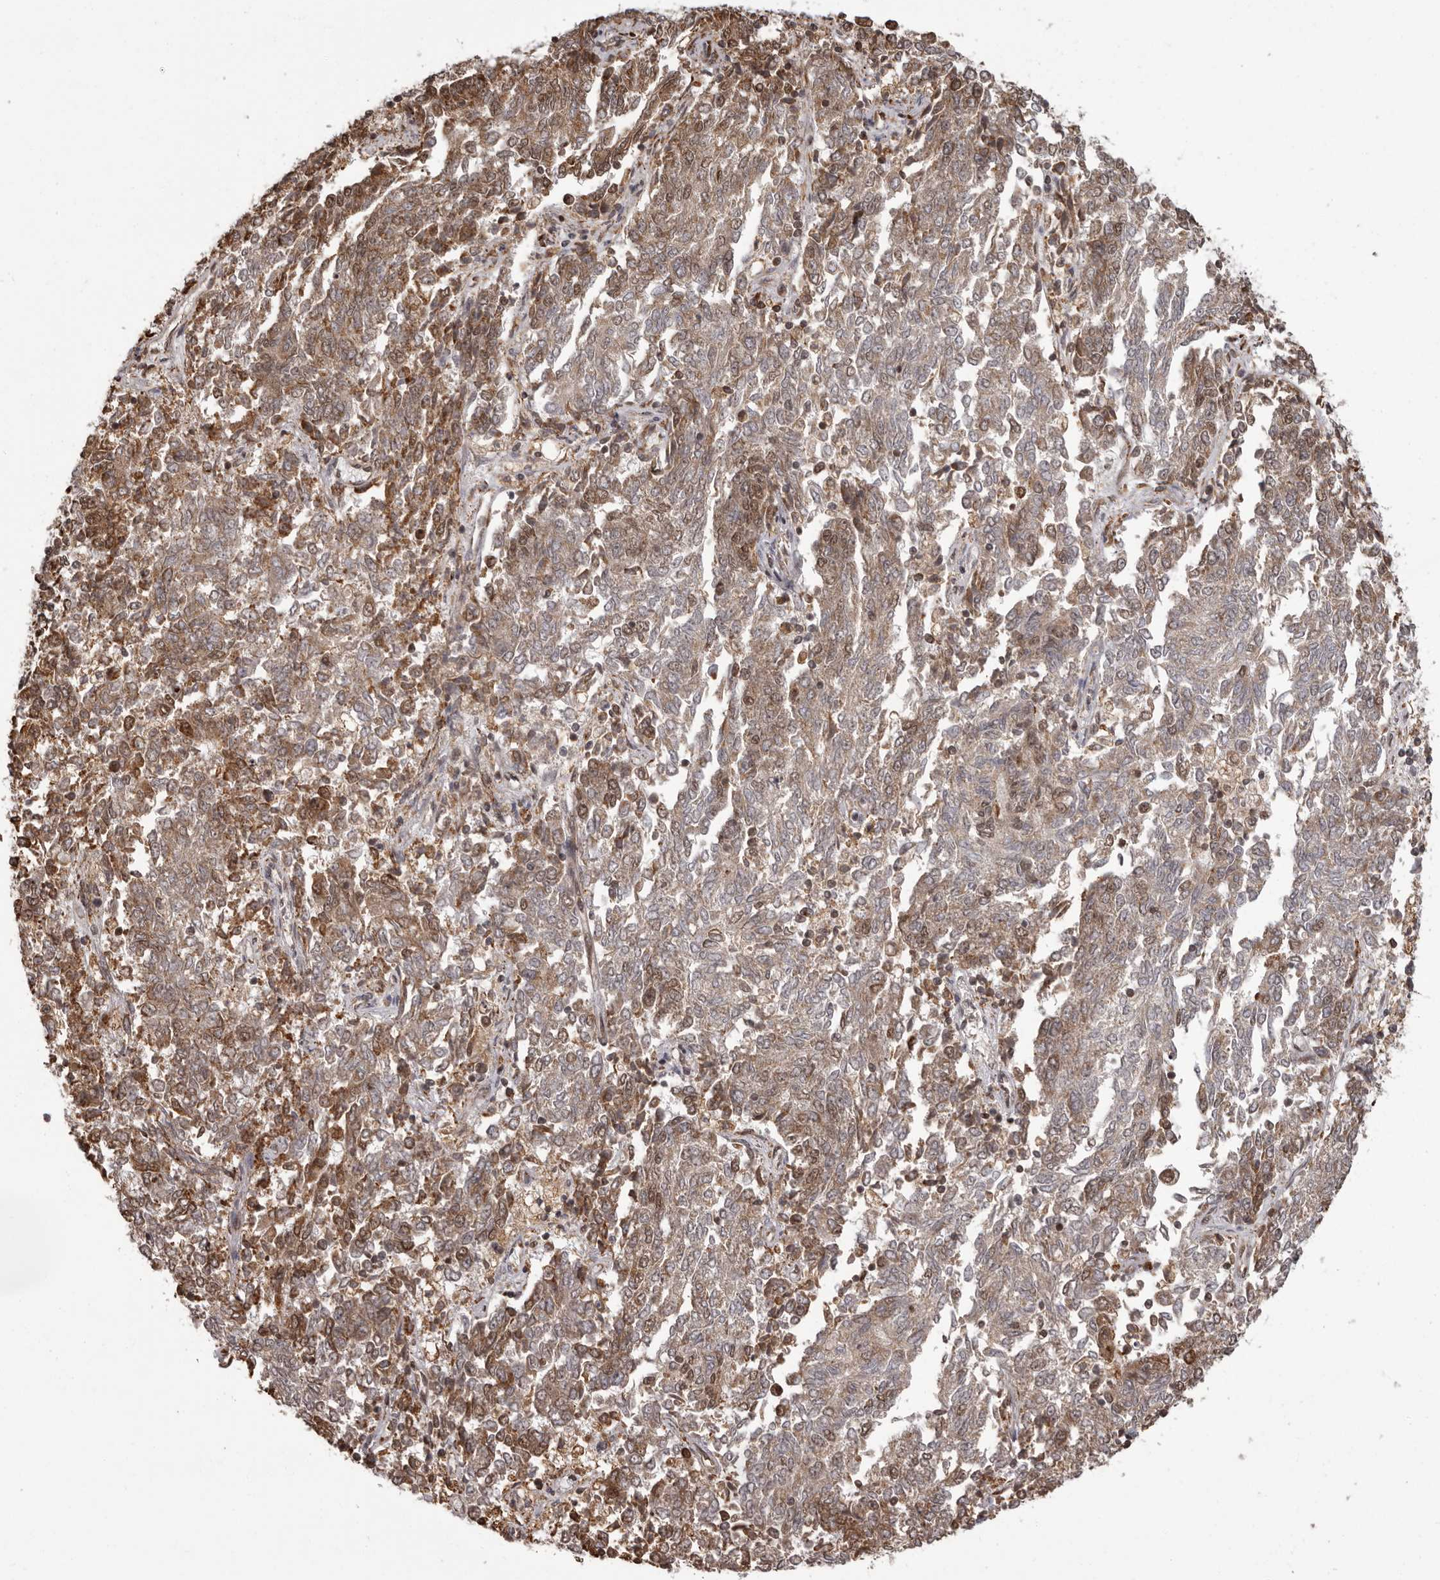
{"staining": {"intensity": "moderate", "quantity": ">75%", "location": "cytoplasmic/membranous,nuclear"}, "tissue": "endometrial cancer", "cell_type": "Tumor cells", "image_type": "cancer", "snomed": [{"axis": "morphology", "description": "Adenocarcinoma, NOS"}, {"axis": "topography", "description": "Endometrium"}], "caption": "Tumor cells display medium levels of moderate cytoplasmic/membranous and nuclear staining in about >75% of cells in human adenocarcinoma (endometrial).", "gene": "IL32", "patient": {"sex": "female", "age": 80}}